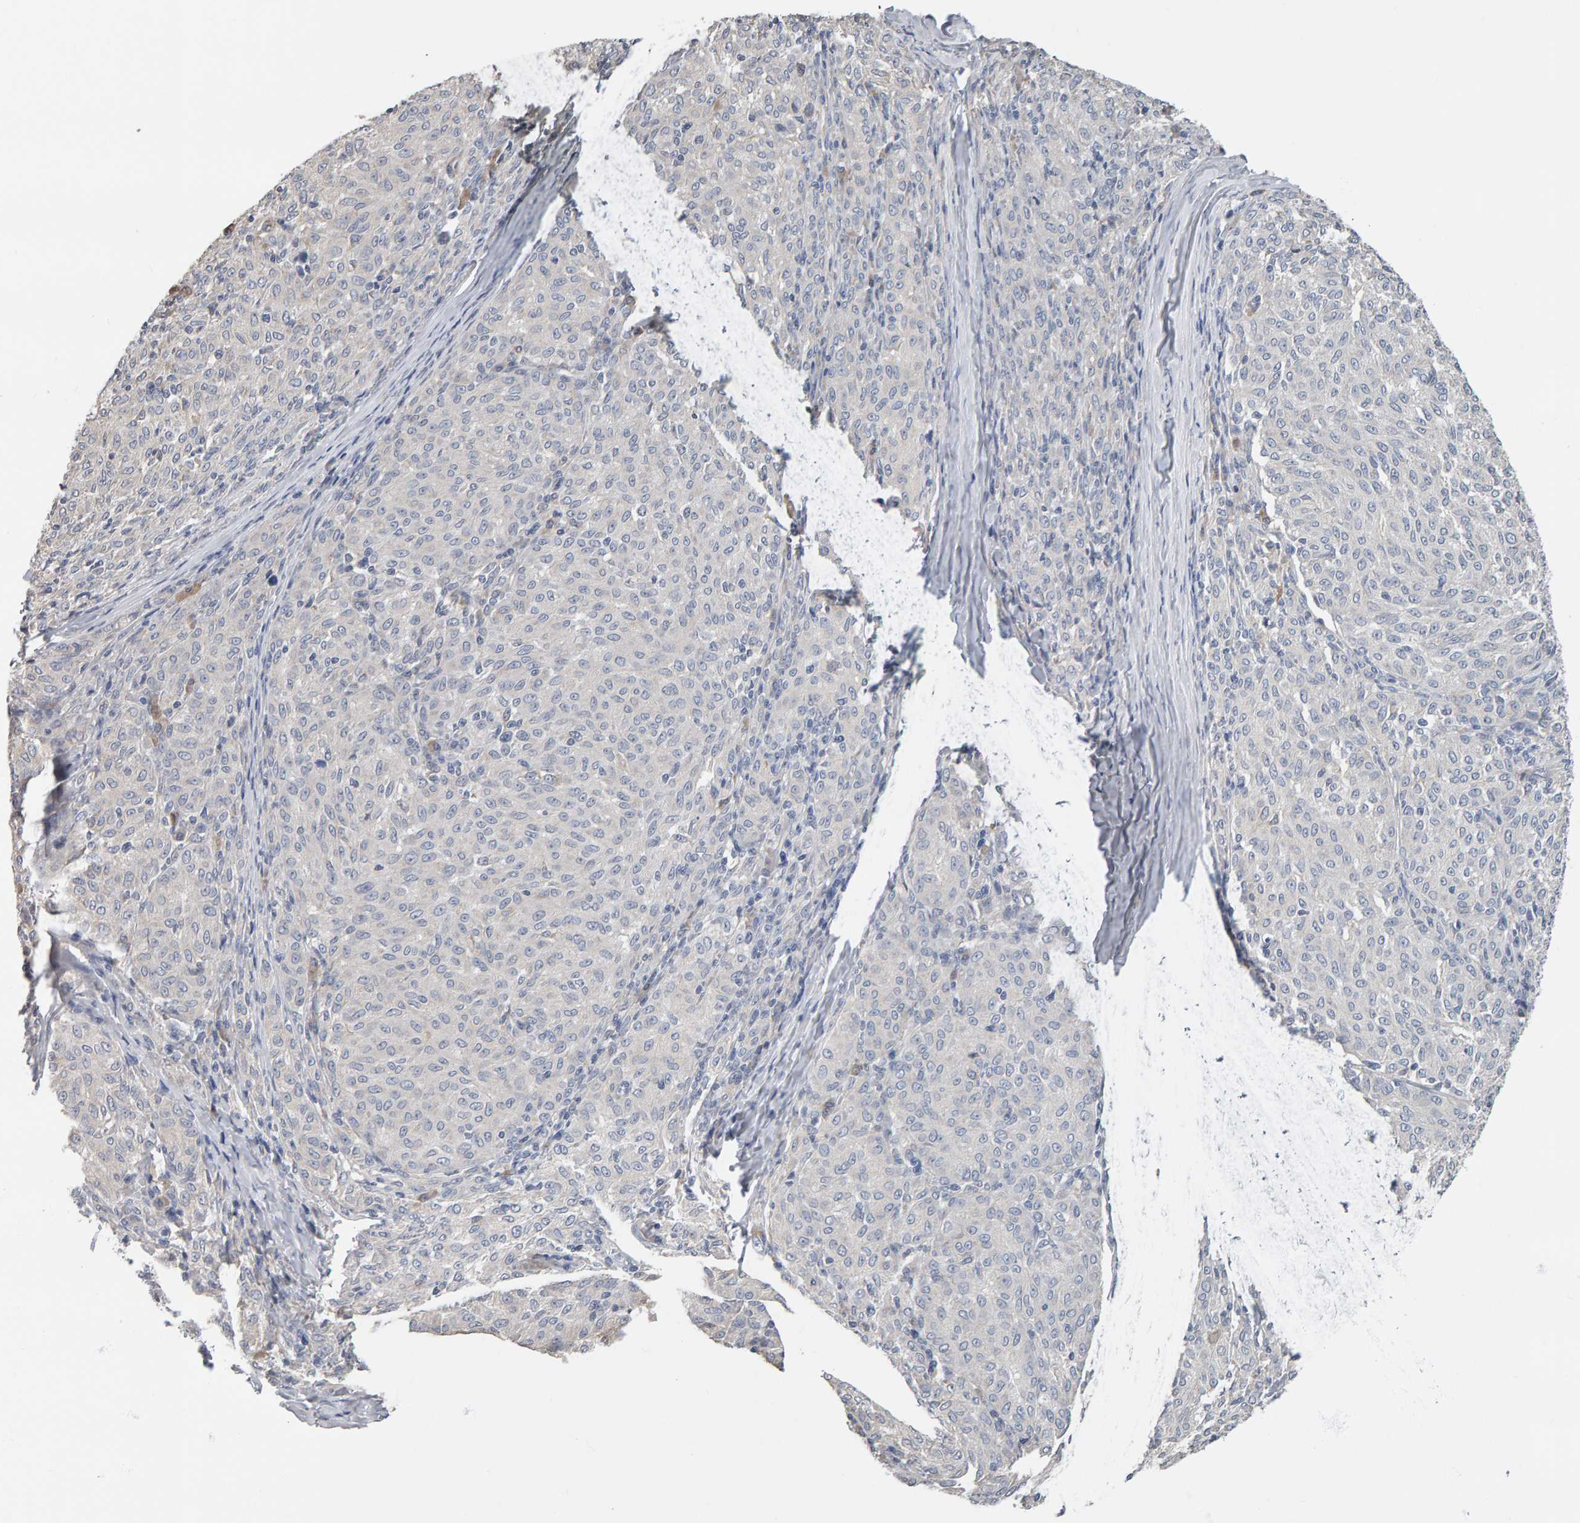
{"staining": {"intensity": "negative", "quantity": "none", "location": "none"}, "tissue": "melanoma", "cell_type": "Tumor cells", "image_type": "cancer", "snomed": [{"axis": "morphology", "description": "Malignant melanoma, NOS"}, {"axis": "topography", "description": "Skin"}], "caption": "A photomicrograph of human malignant melanoma is negative for staining in tumor cells.", "gene": "ADHFE1", "patient": {"sex": "female", "age": 72}}